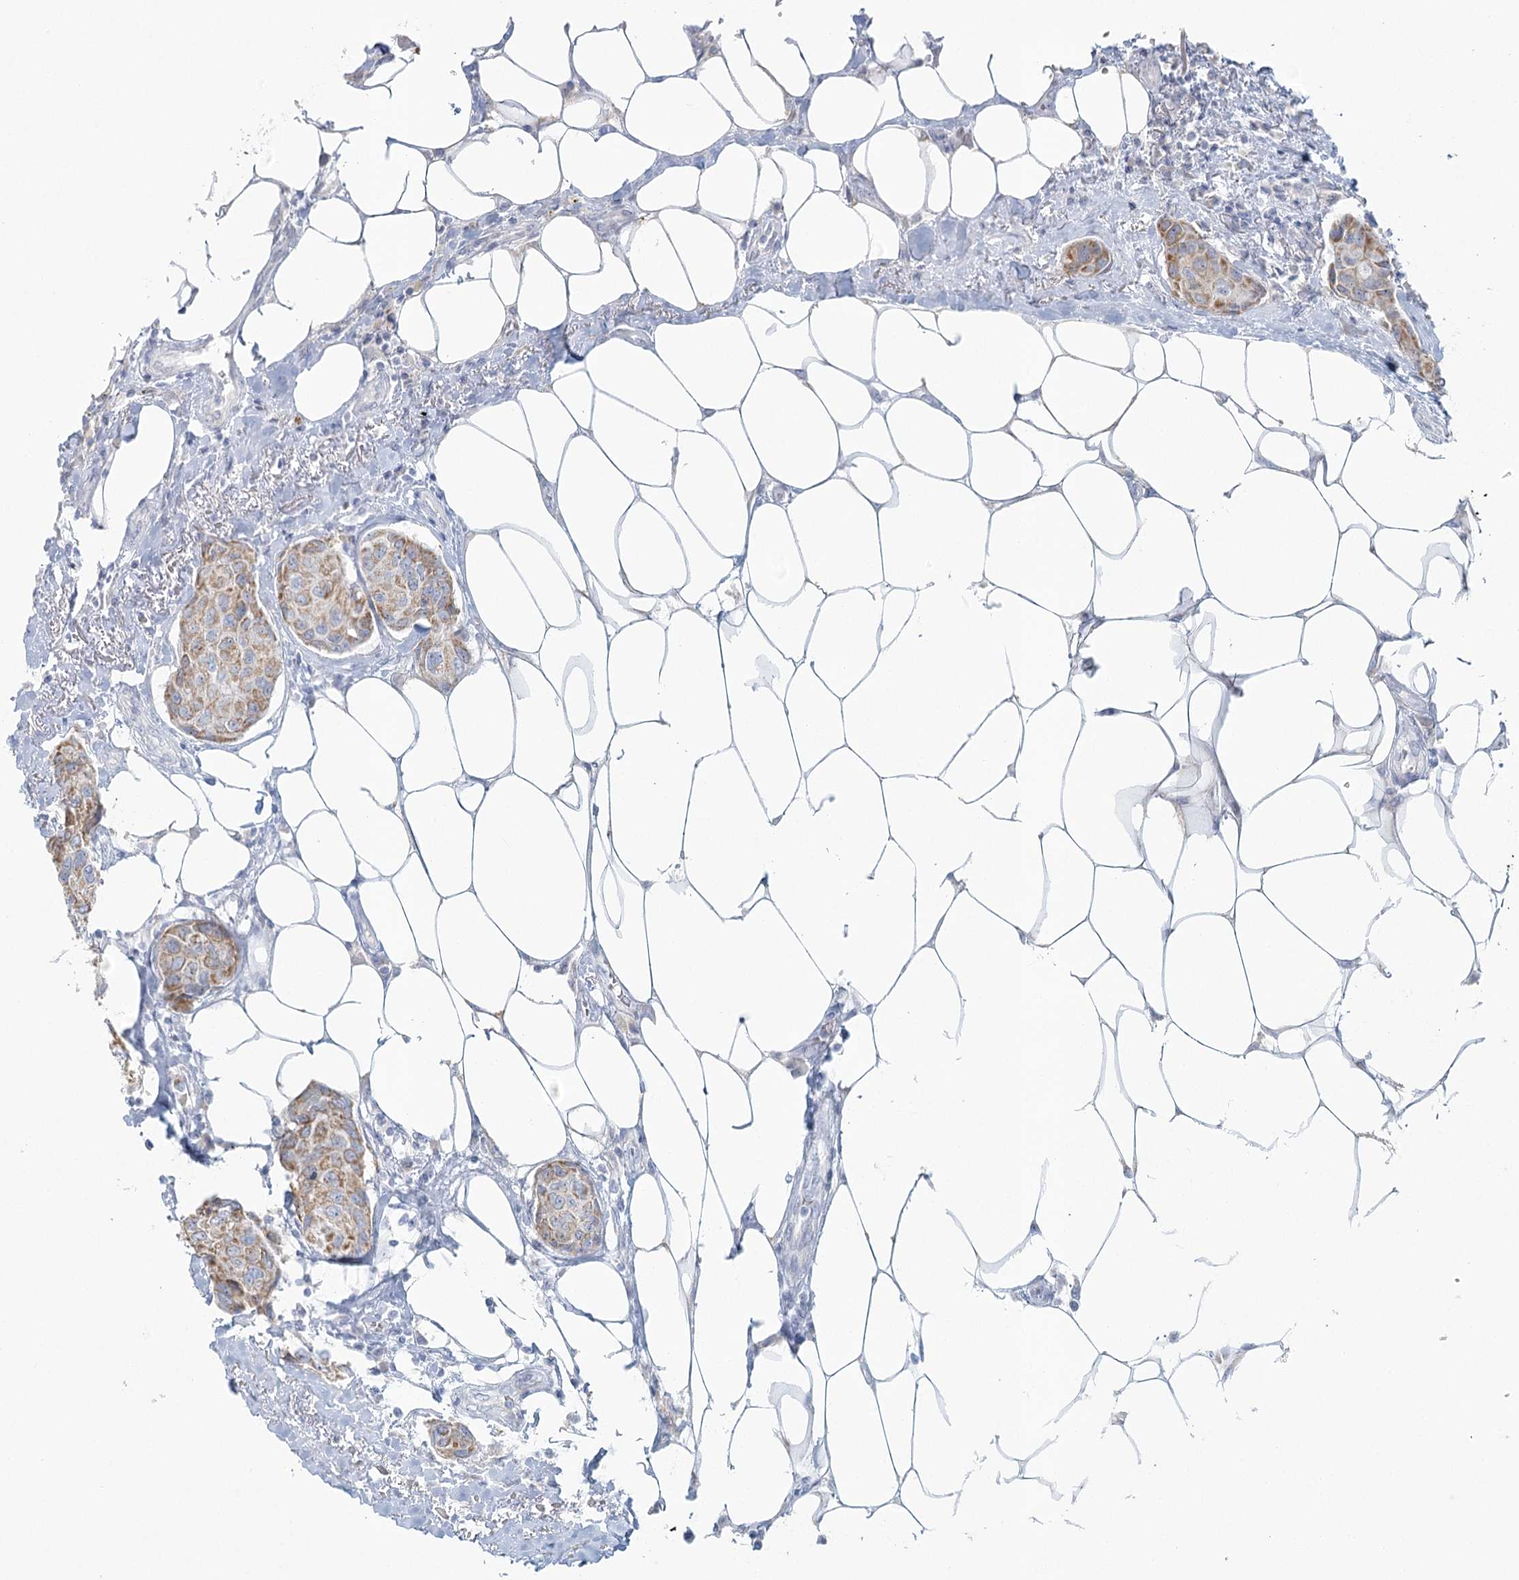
{"staining": {"intensity": "weak", "quantity": ">75%", "location": "cytoplasmic/membranous"}, "tissue": "breast cancer", "cell_type": "Tumor cells", "image_type": "cancer", "snomed": [{"axis": "morphology", "description": "Duct carcinoma"}, {"axis": "topography", "description": "Breast"}], "caption": "DAB immunohistochemical staining of human breast cancer (intraductal carcinoma) demonstrates weak cytoplasmic/membranous protein positivity in about >75% of tumor cells. (DAB IHC with brightfield microscopy, high magnification).", "gene": "BPHL", "patient": {"sex": "female", "age": 80}}